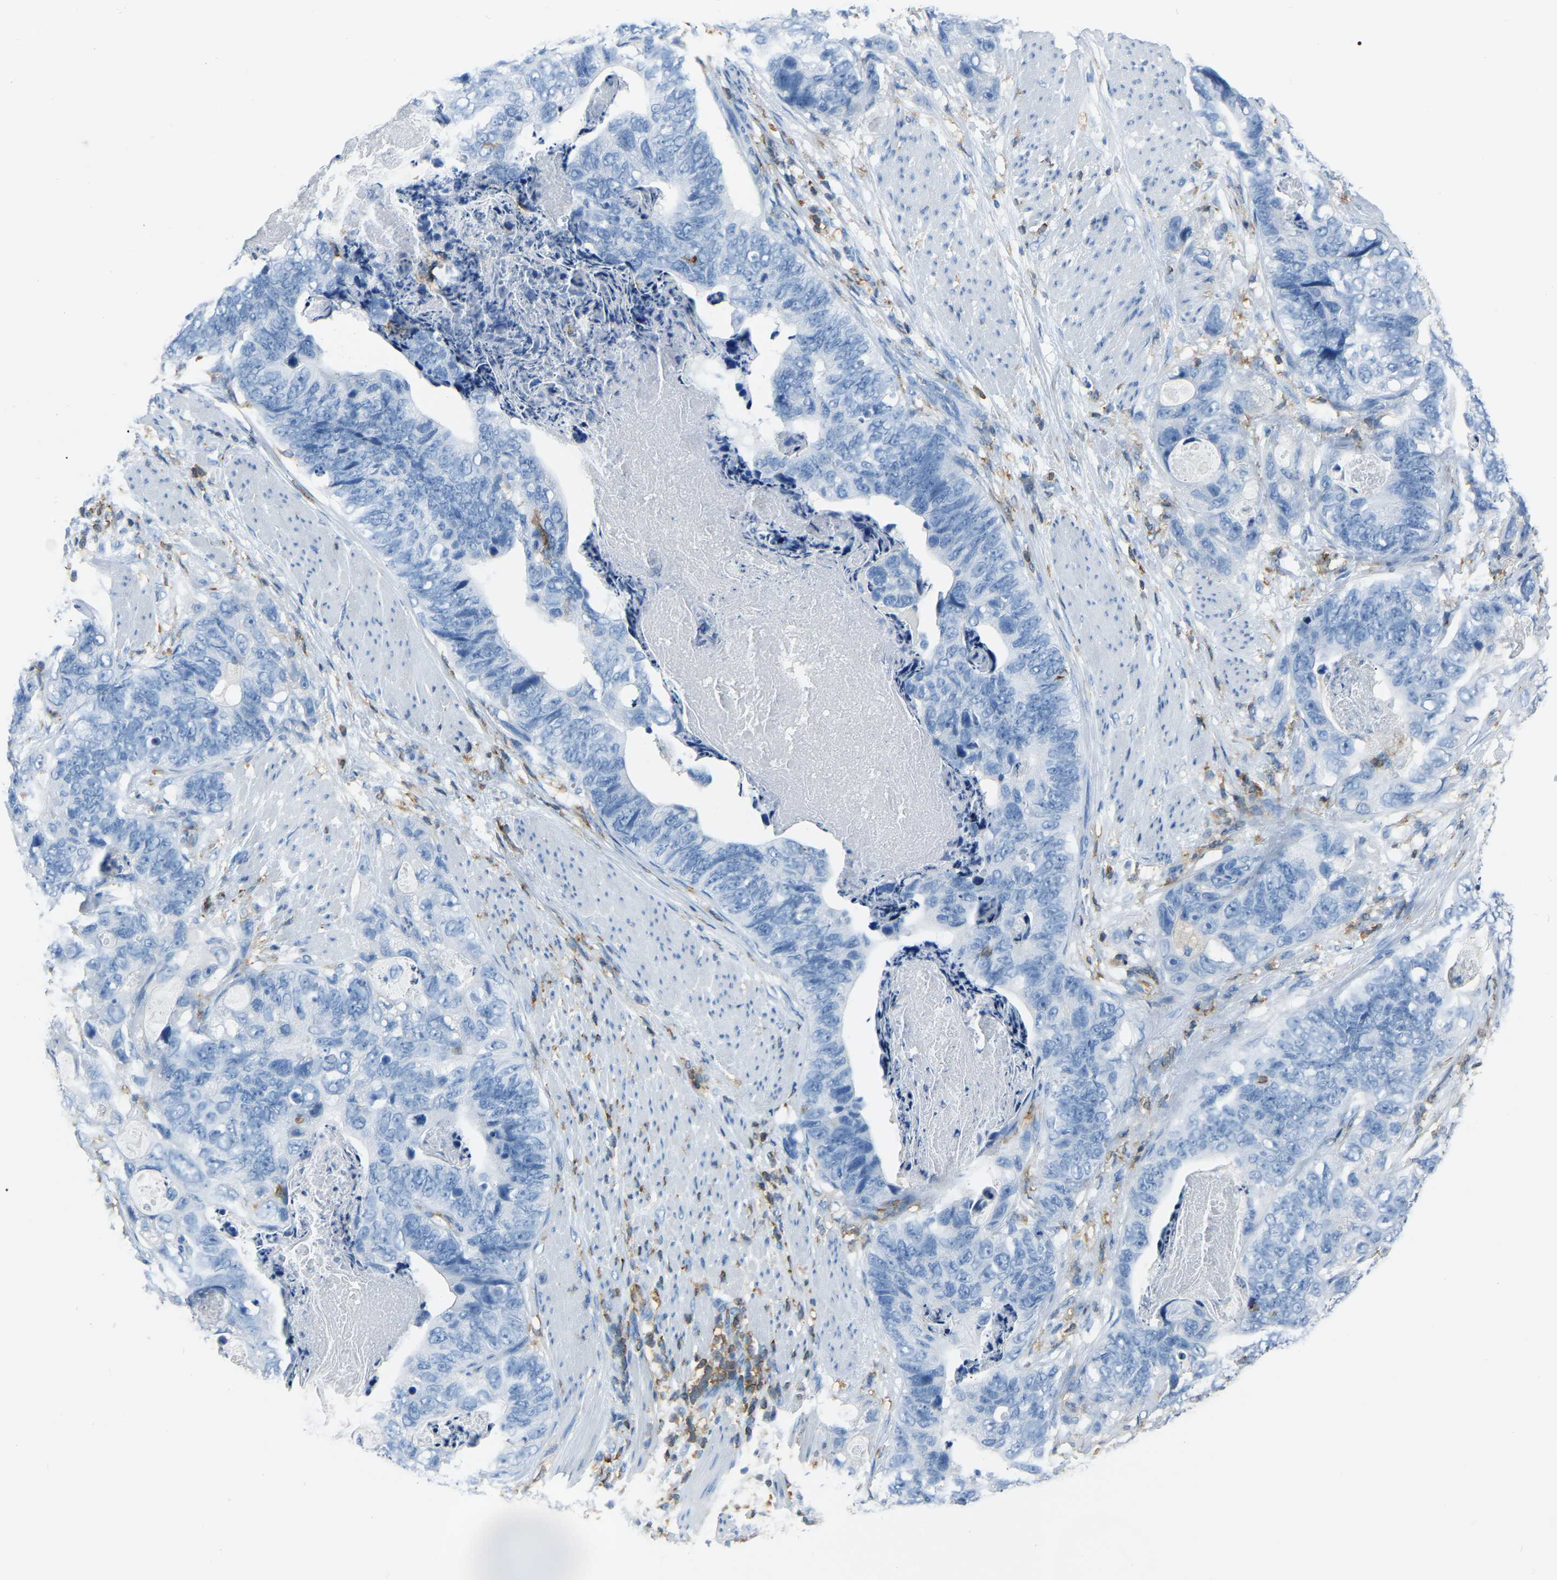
{"staining": {"intensity": "negative", "quantity": "none", "location": "none"}, "tissue": "stomach cancer", "cell_type": "Tumor cells", "image_type": "cancer", "snomed": [{"axis": "morphology", "description": "Adenocarcinoma, NOS"}, {"axis": "topography", "description": "Stomach"}], "caption": "DAB (3,3'-diaminobenzidine) immunohistochemical staining of stomach cancer shows no significant staining in tumor cells.", "gene": "ARHGAP45", "patient": {"sex": "female", "age": 89}}